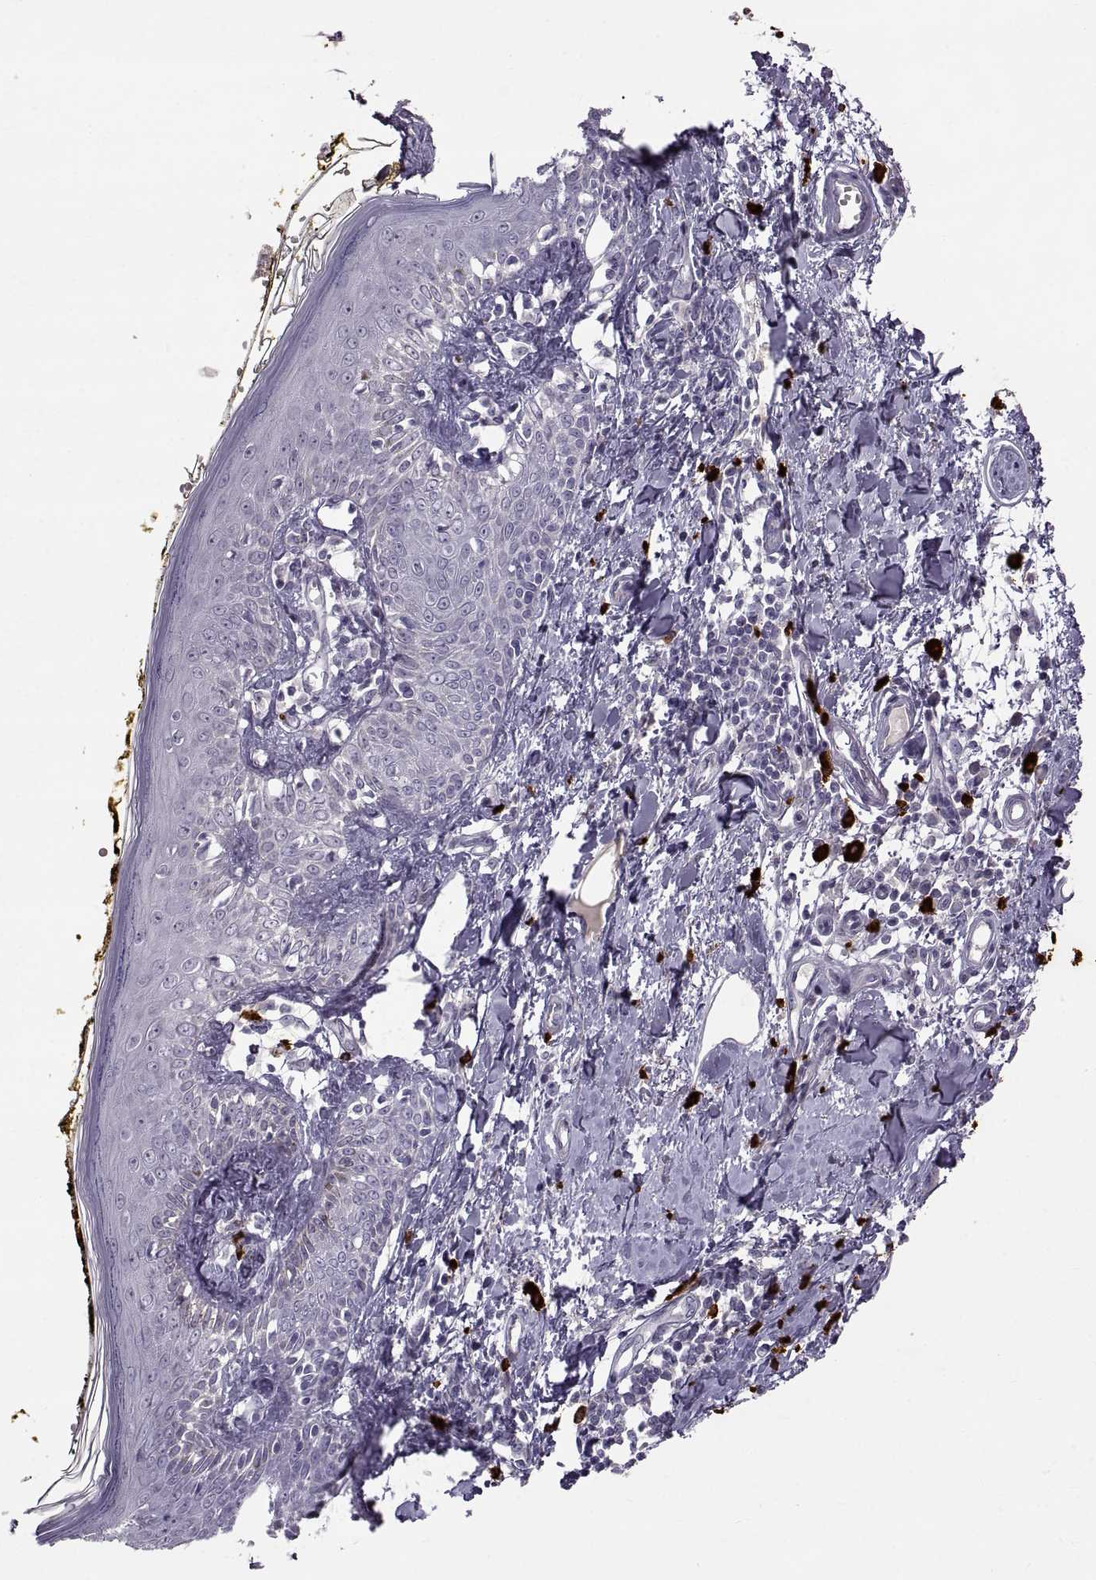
{"staining": {"intensity": "negative", "quantity": "none", "location": "none"}, "tissue": "skin", "cell_type": "Fibroblasts", "image_type": "normal", "snomed": [{"axis": "morphology", "description": "Normal tissue, NOS"}, {"axis": "topography", "description": "Skin"}], "caption": "Immunohistochemistry (IHC) of benign skin shows no staining in fibroblasts.", "gene": "WFDC8", "patient": {"sex": "male", "age": 76}}